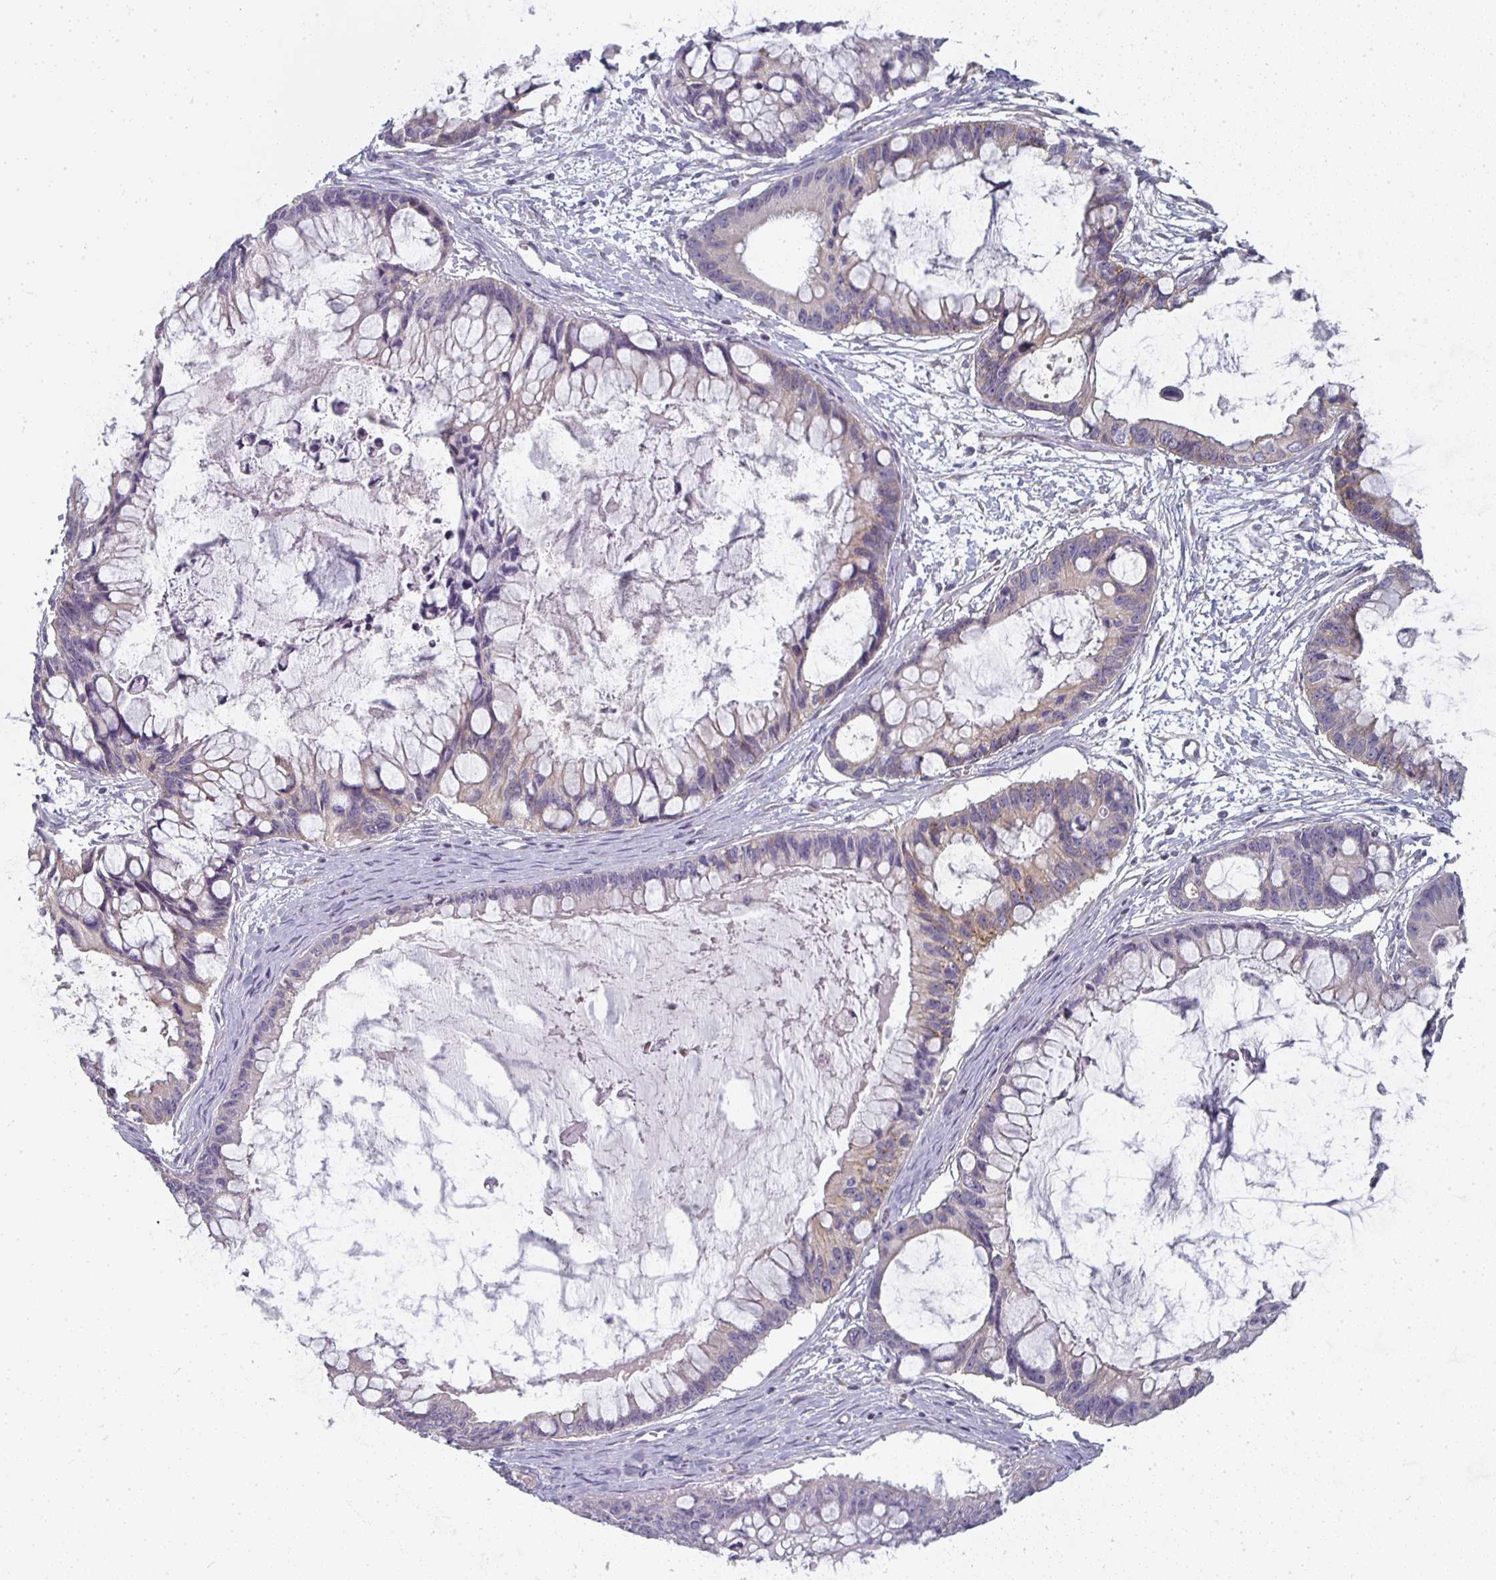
{"staining": {"intensity": "weak", "quantity": "25%-75%", "location": "cytoplasmic/membranous"}, "tissue": "ovarian cancer", "cell_type": "Tumor cells", "image_type": "cancer", "snomed": [{"axis": "morphology", "description": "Cystadenocarcinoma, mucinous, NOS"}, {"axis": "topography", "description": "Ovary"}], "caption": "Brown immunohistochemical staining in ovarian cancer (mucinous cystadenocarcinoma) displays weak cytoplasmic/membranous staining in about 25%-75% of tumor cells. The protein of interest is shown in brown color, while the nuclei are stained blue.", "gene": "CTHRC1", "patient": {"sex": "female", "age": 63}}